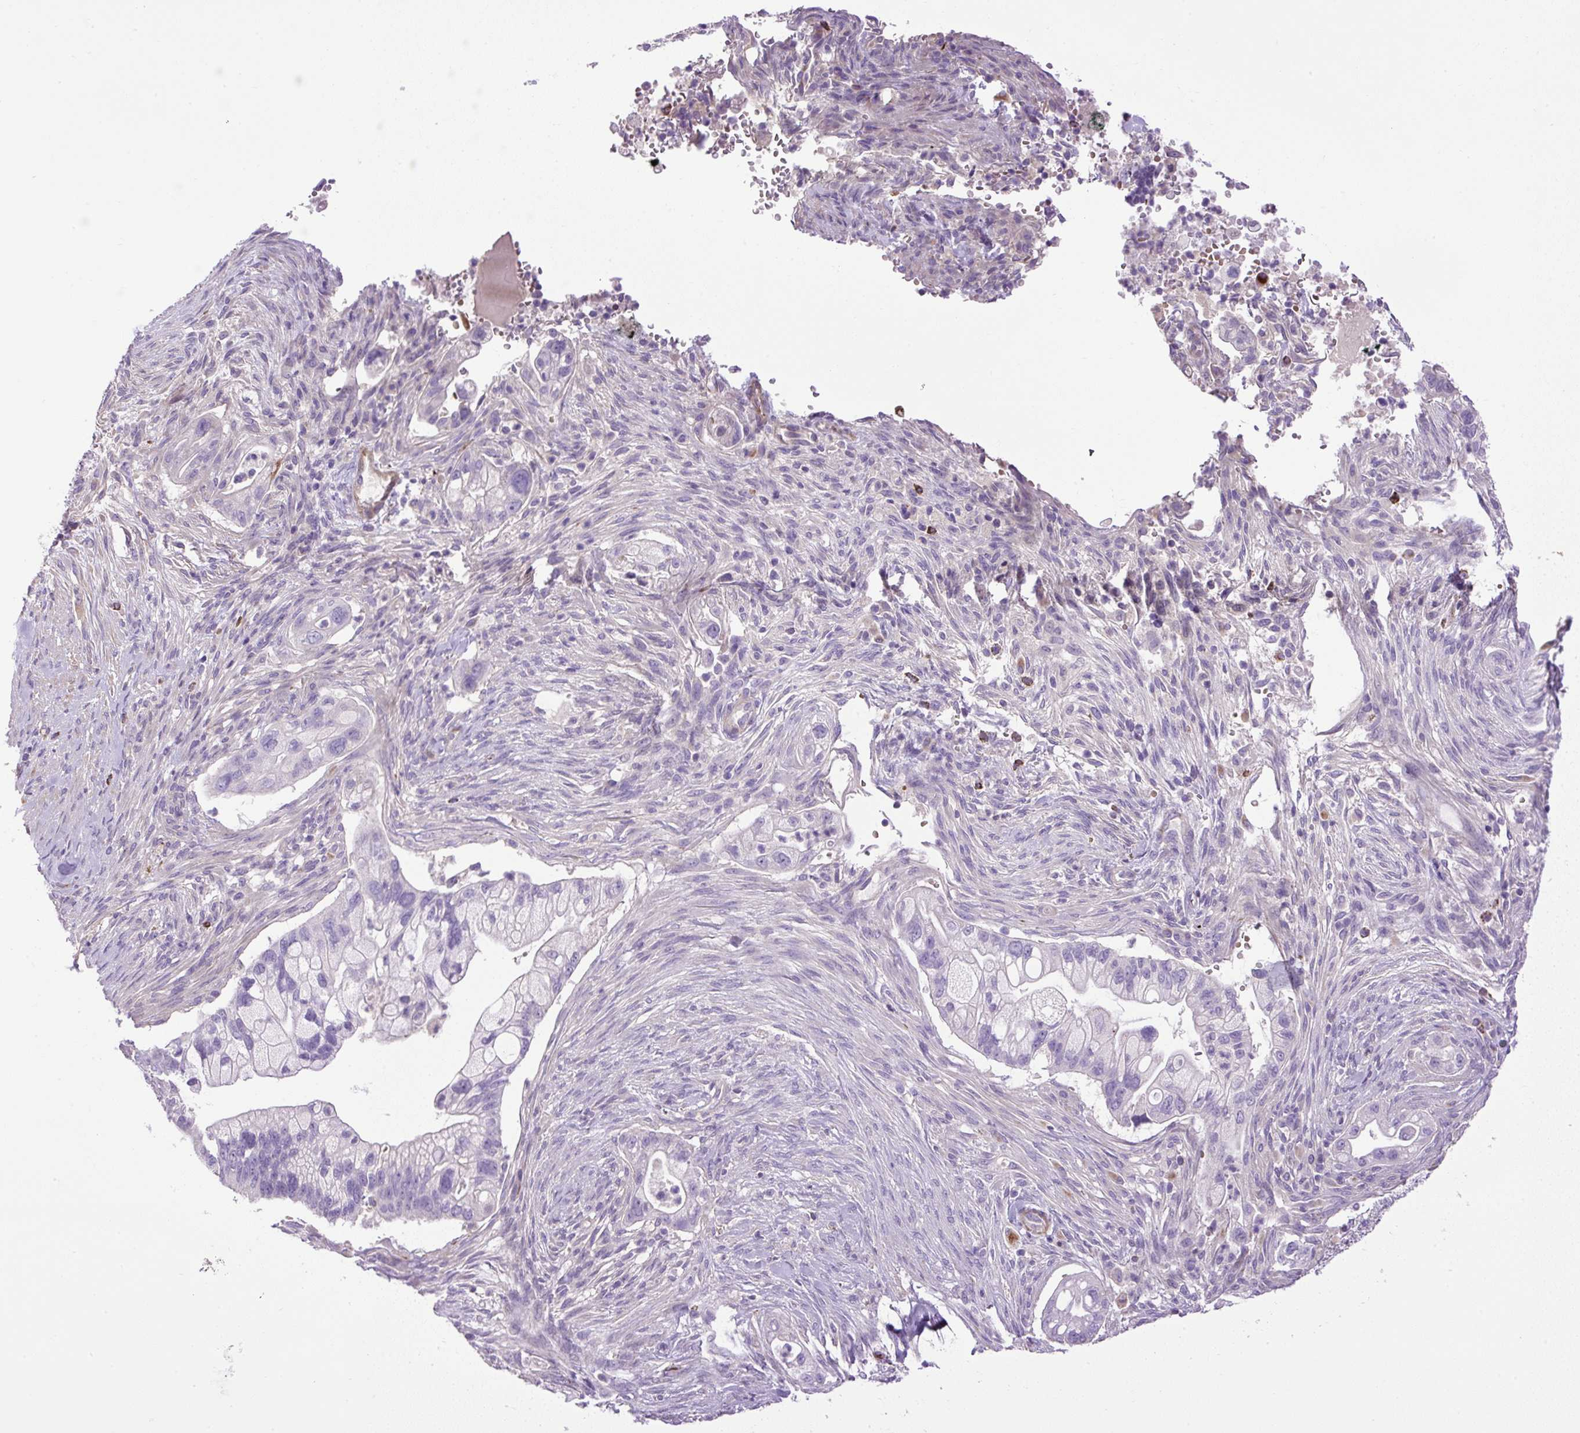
{"staining": {"intensity": "negative", "quantity": "none", "location": "none"}, "tissue": "pancreatic cancer", "cell_type": "Tumor cells", "image_type": "cancer", "snomed": [{"axis": "morphology", "description": "Adenocarcinoma, NOS"}, {"axis": "topography", "description": "Pancreas"}], "caption": "High power microscopy photomicrograph of an IHC image of pancreatic adenocarcinoma, revealing no significant positivity in tumor cells. (Immunohistochemistry, brightfield microscopy, high magnification).", "gene": "VWA7", "patient": {"sex": "male", "age": 44}}